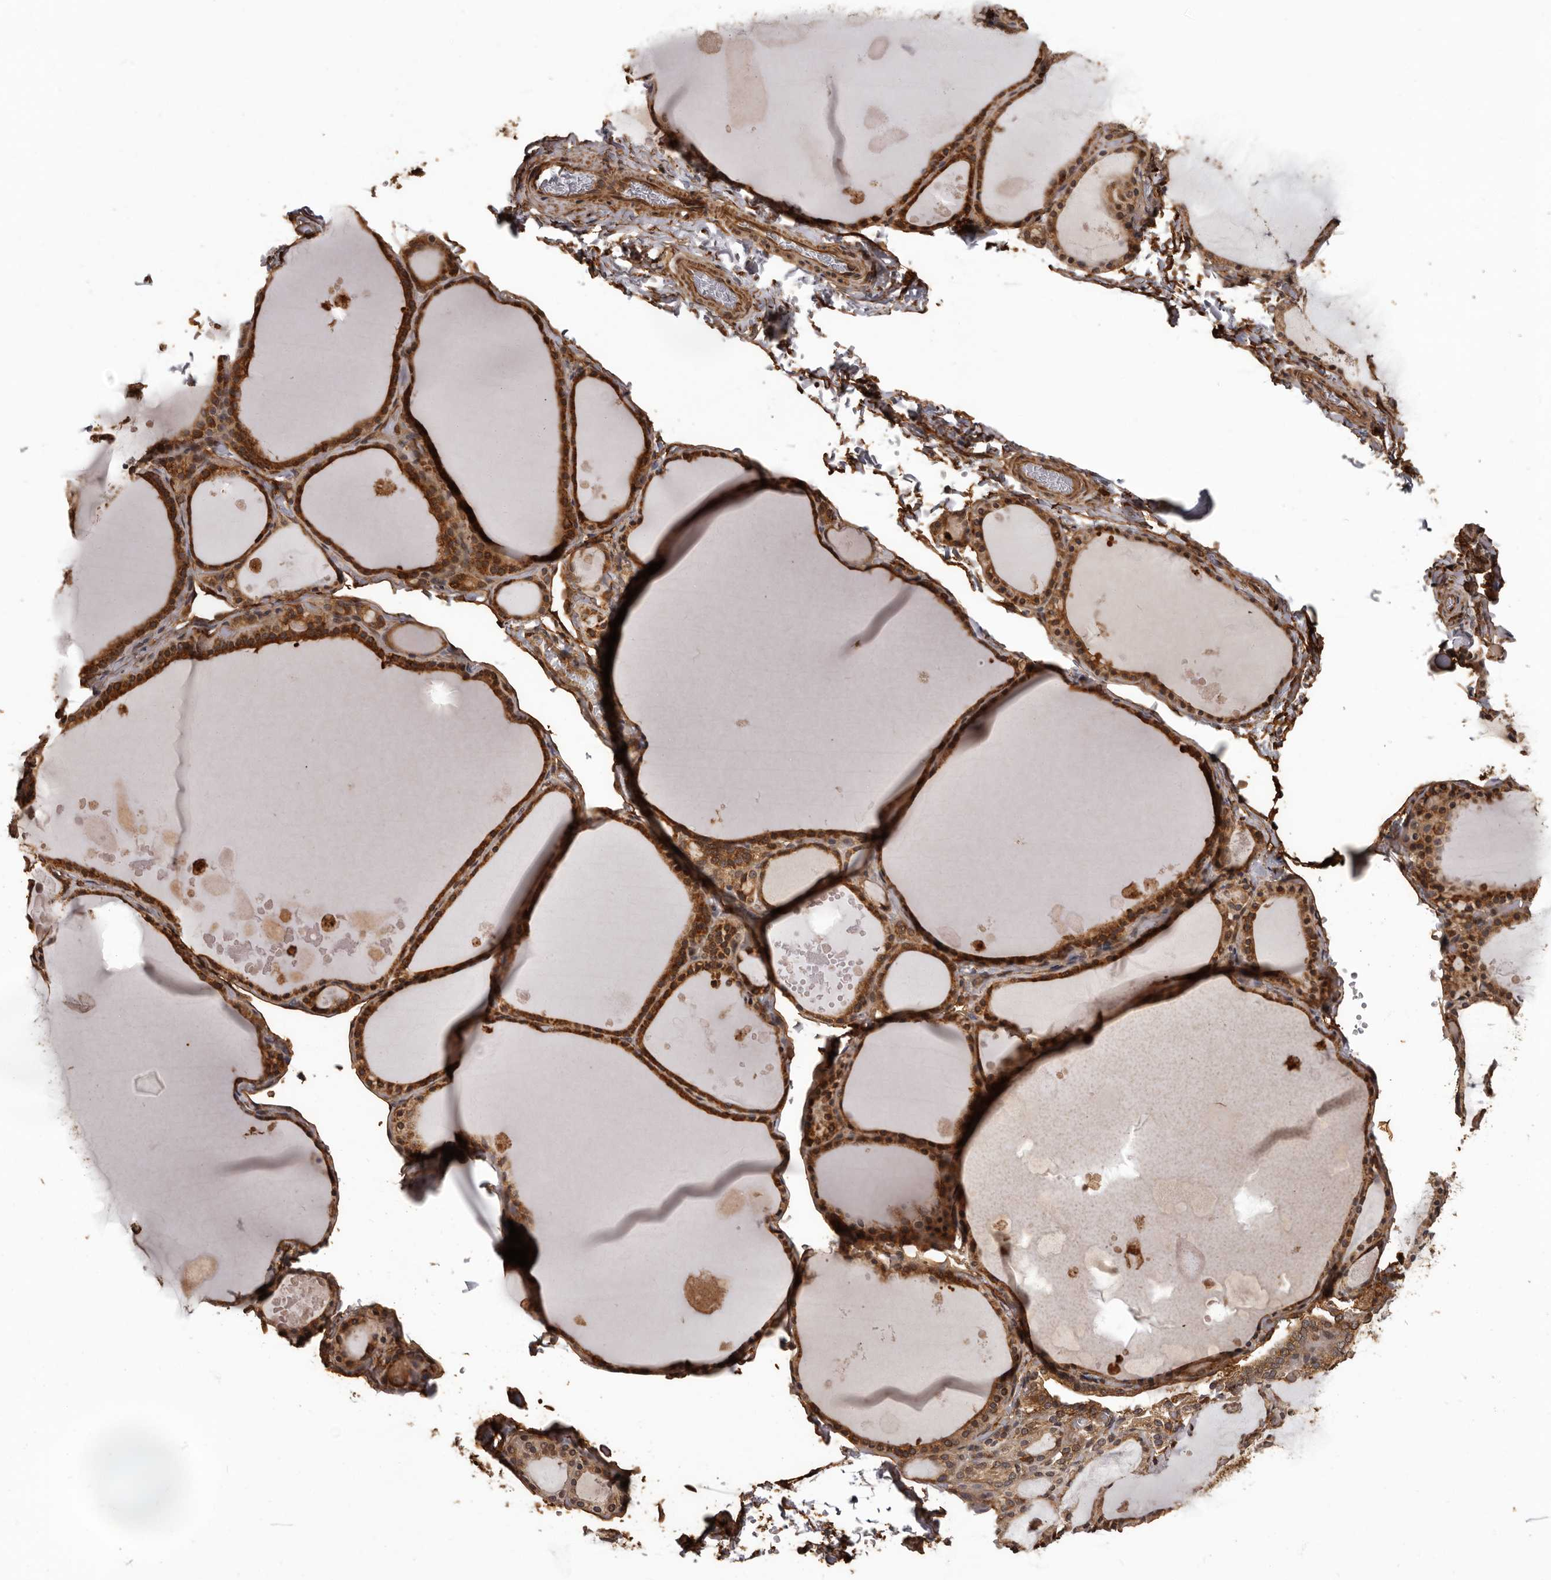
{"staining": {"intensity": "strong", "quantity": ">75%", "location": "cytoplasmic/membranous"}, "tissue": "thyroid gland", "cell_type": "Glandular cells", "image_type": "normal", "snomed": [{"axis": "morphology", "description": "Normal tissue, NOS"}, {"axis": "topography", "description": "Thyroid gland"}], "caption": "The micrograph exhibits staining of benign thyroid gland, revealing strong cytoplasmic/membranous protein expression (brown color) within glandular cells.", "gene": "SLITRK6", "patient": {"sex": "male", "age": 56}}